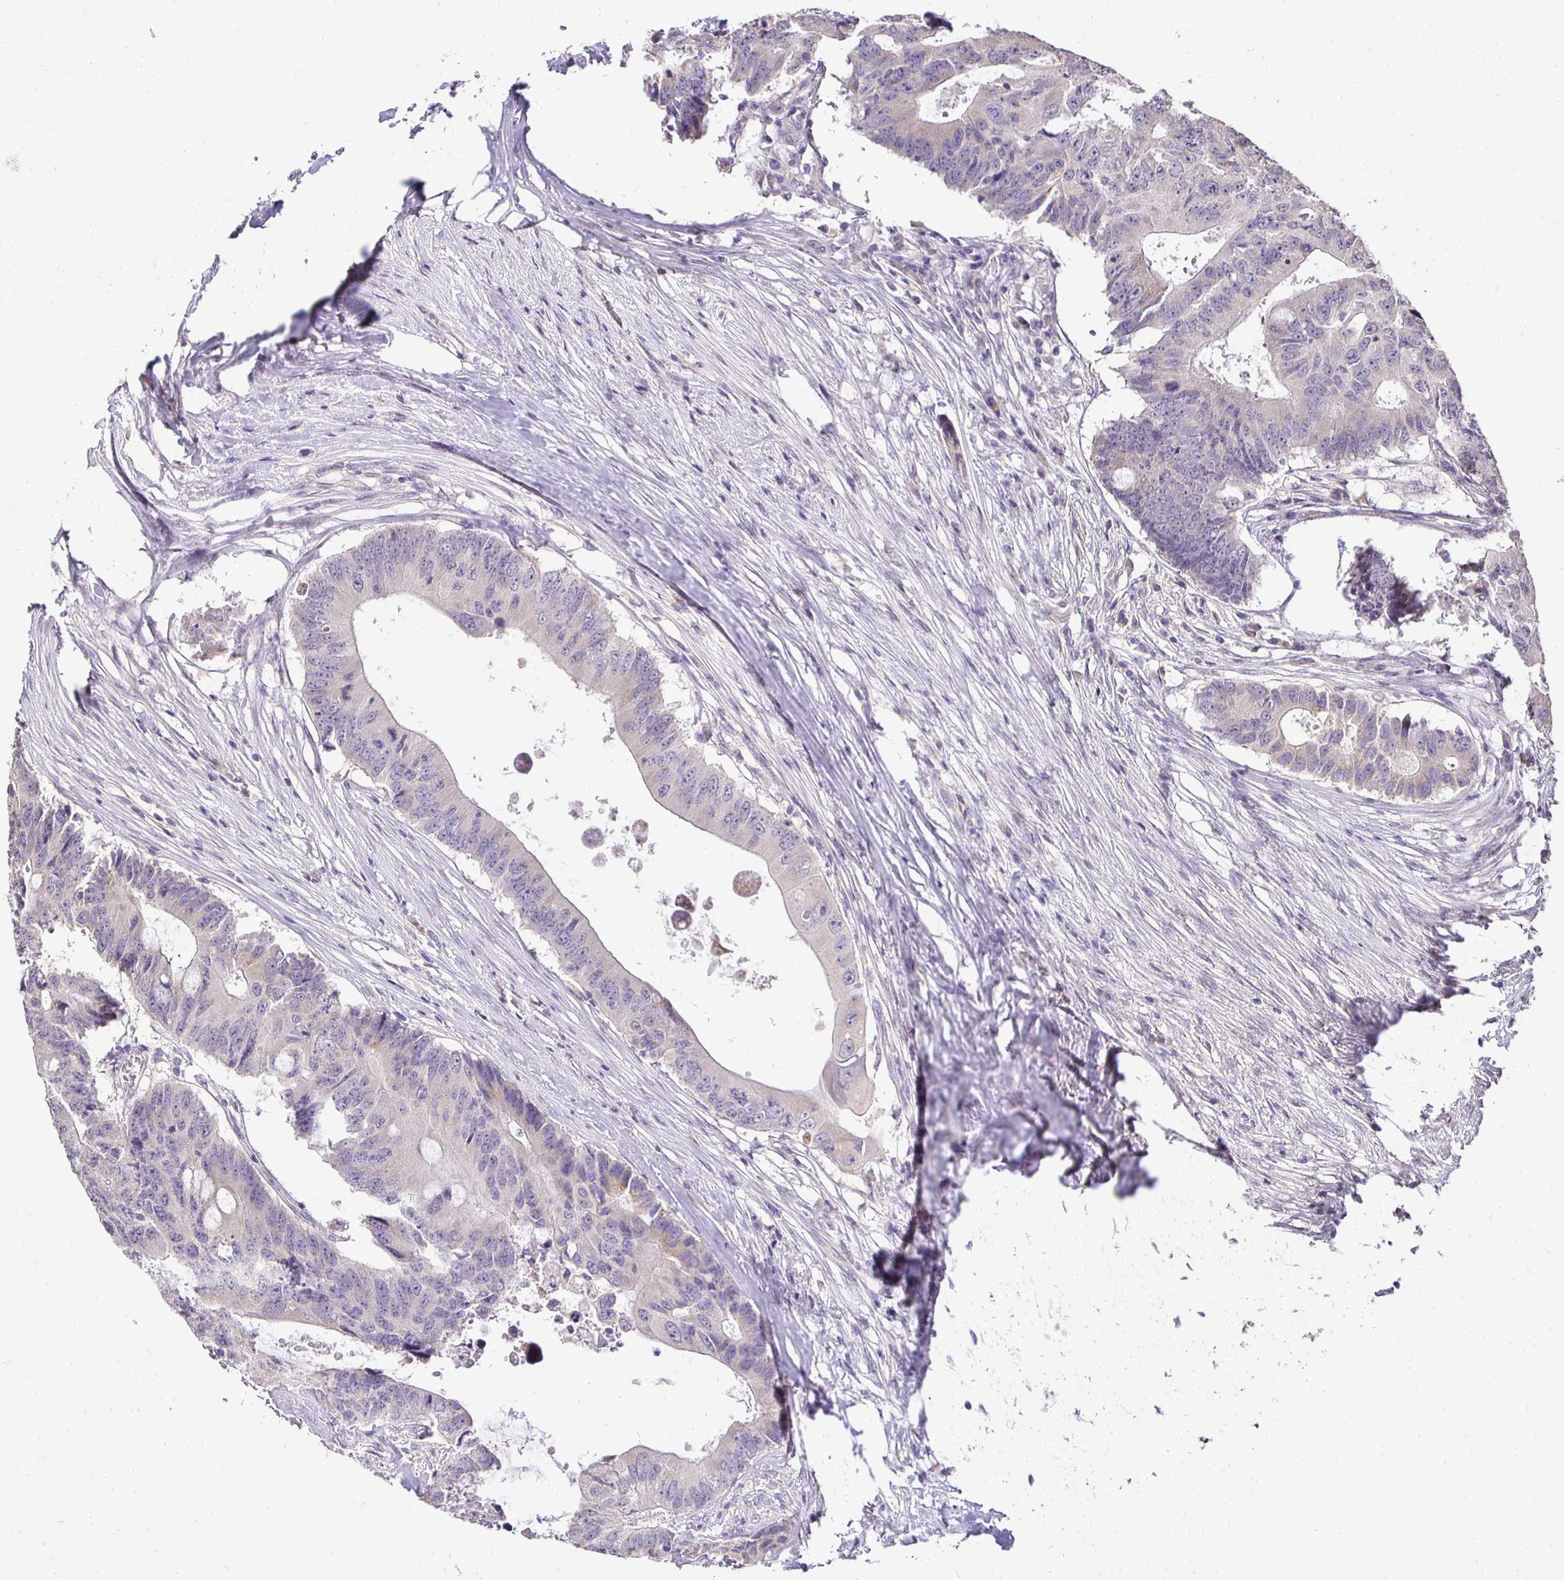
{"staining": {"intensity": "negative", "quantity": "none", "location": "none"}, "tissue": "colorectal cancer", "cell_type": "Tumor cells", "image_type": "cancer", "snomed": [{"axis": "morphology", "description": "Adenocarcinoma, NOS"}, {"axis": "topography", "description": "Colon"}], "caption": "The immunohistochemistry (IHC) image has no significant expression in tumor cells of colorectal cancer (adenocarcinoma) tissue.", "gene": "RHEBL1", "patient": {"sex": "male", "age": 71}}